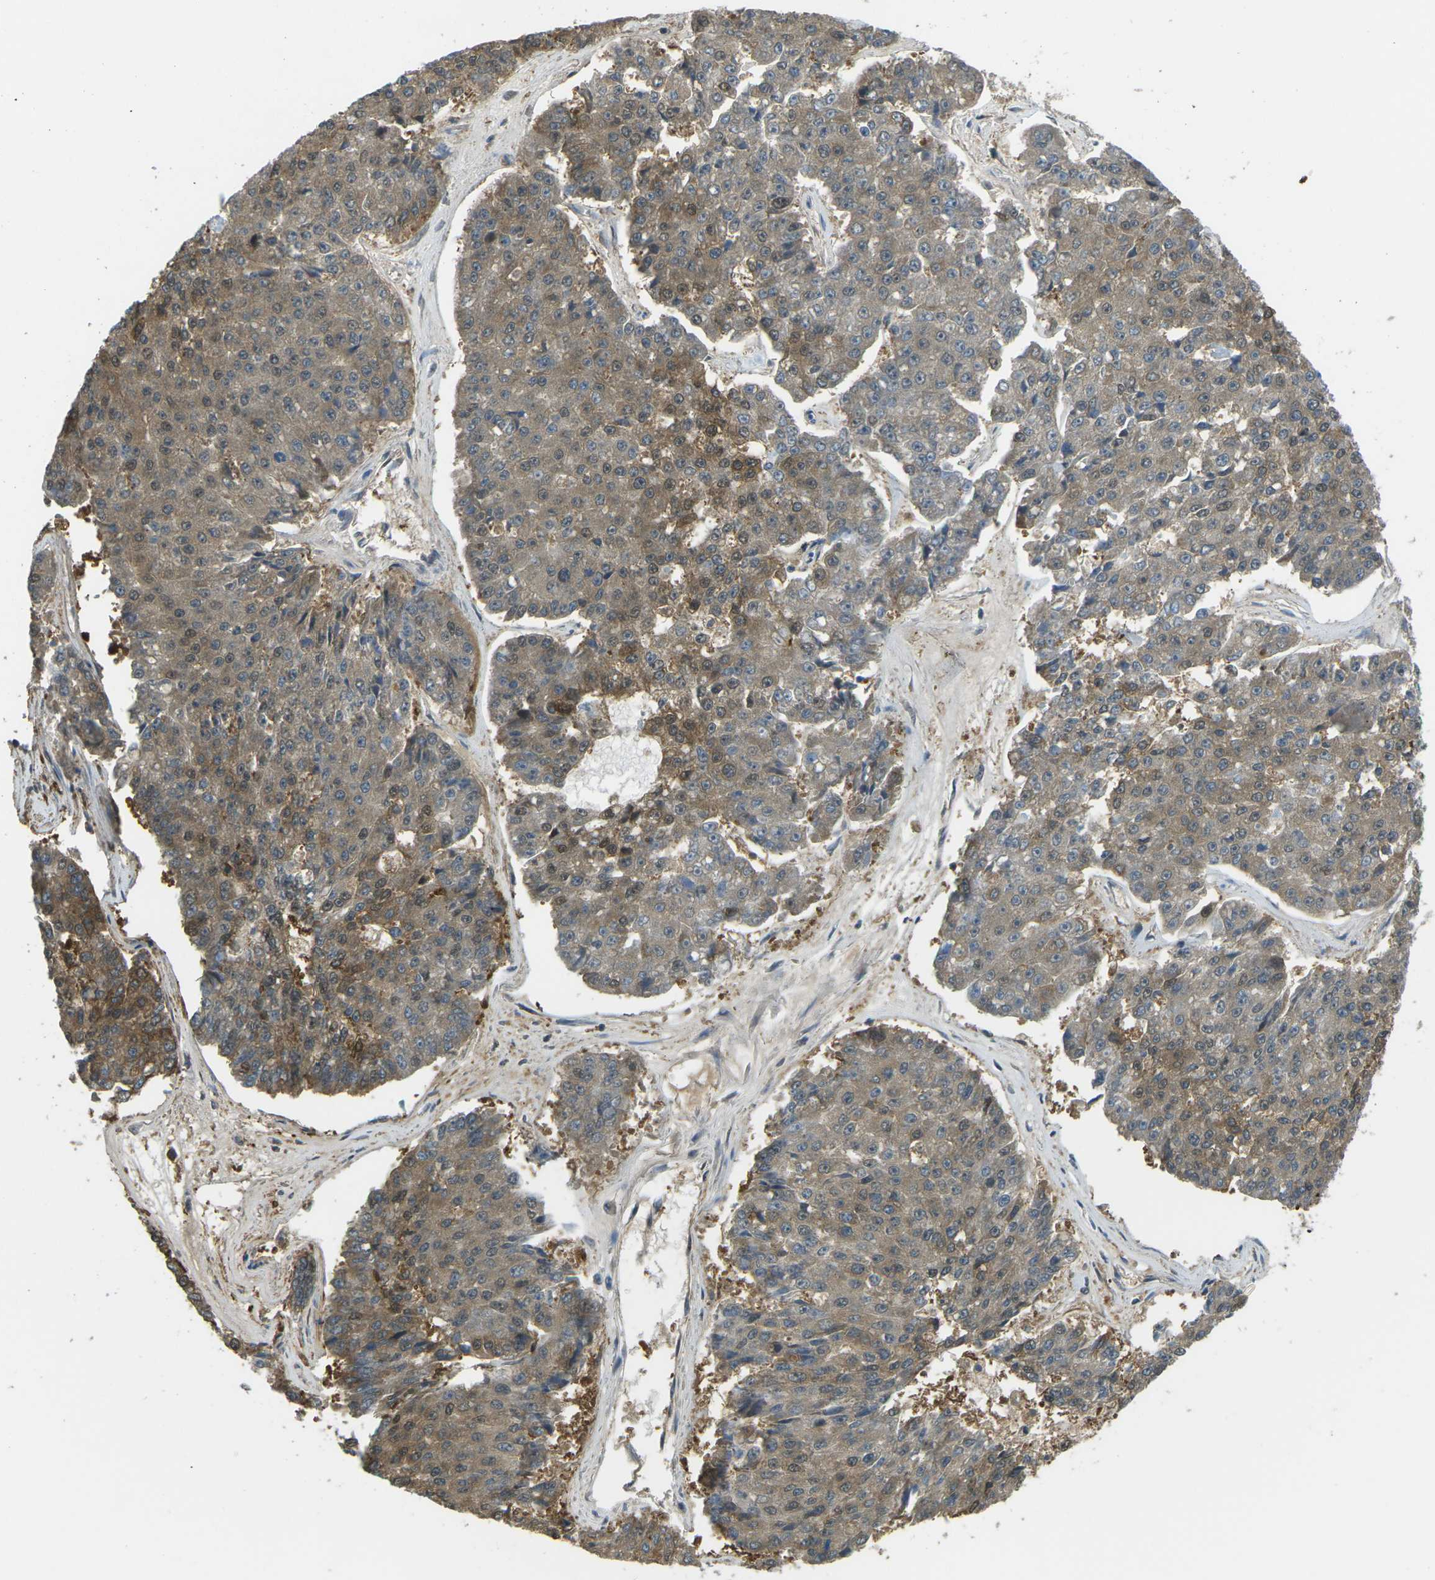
{"staining": {"intensity": "moderate", "quantity": ">75%", "location": "cytoplasmic/membranous"}, "tissue": "pancreatic cancer", "cell_type": "Tumor cells", "image_type": "cancer", "snomed": [{"axis": "morphology", "description": "Adenocarcinoma, NOS"}, {"axis": "topography", "description": "Pancreas"}], "caption": "Pancreatic cancer (adenocarcinoma) stained for a protein (brown) exhibits moderate cytoplasmic/membranous positive positivity in approximately >75% of tumor cells.", "gene": "PIEZO2", "patient": {"sex": "male", "age": 50}}